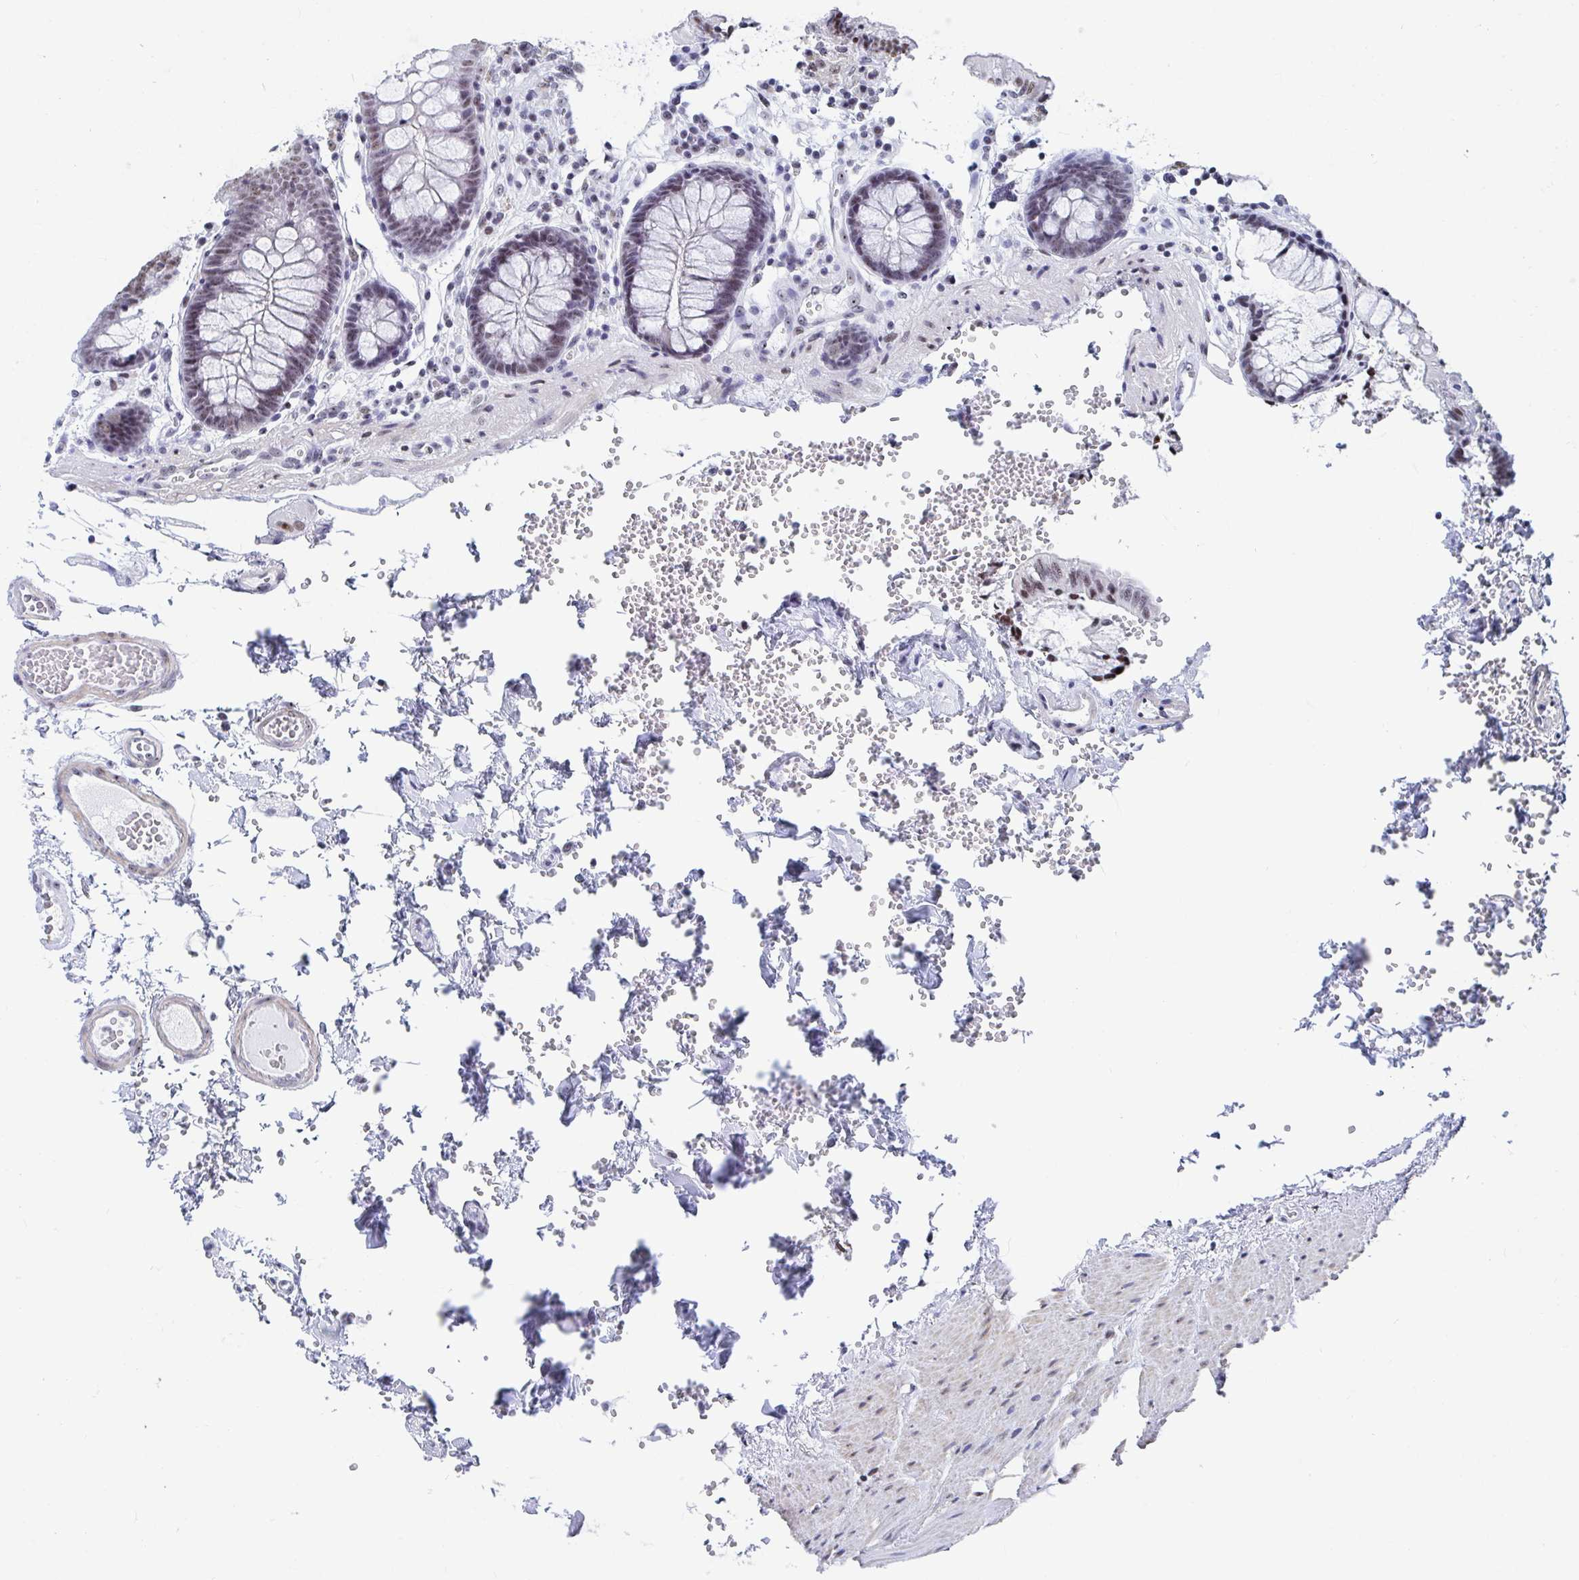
{"staining": {"intensity": "moderate", "quantity": "<25%", "location": "nuclear"}, "tissue": "colon", "cell_type": "Endothelial cells", "image_type": "normal", "snomed": [{"axis": "morphology", "description": "Normal tissue, NOS"}, {"axis": "topography", "description": "Colon"}], "caption": "The image demonstrates a brown stain indicating the presence of a protein in the nuclear of endothelial cells in colon. (IHC, brightfield microscopy, high magnification).", "gene": "SIRT7", "patient": {"sex": "male", "age": 84}}